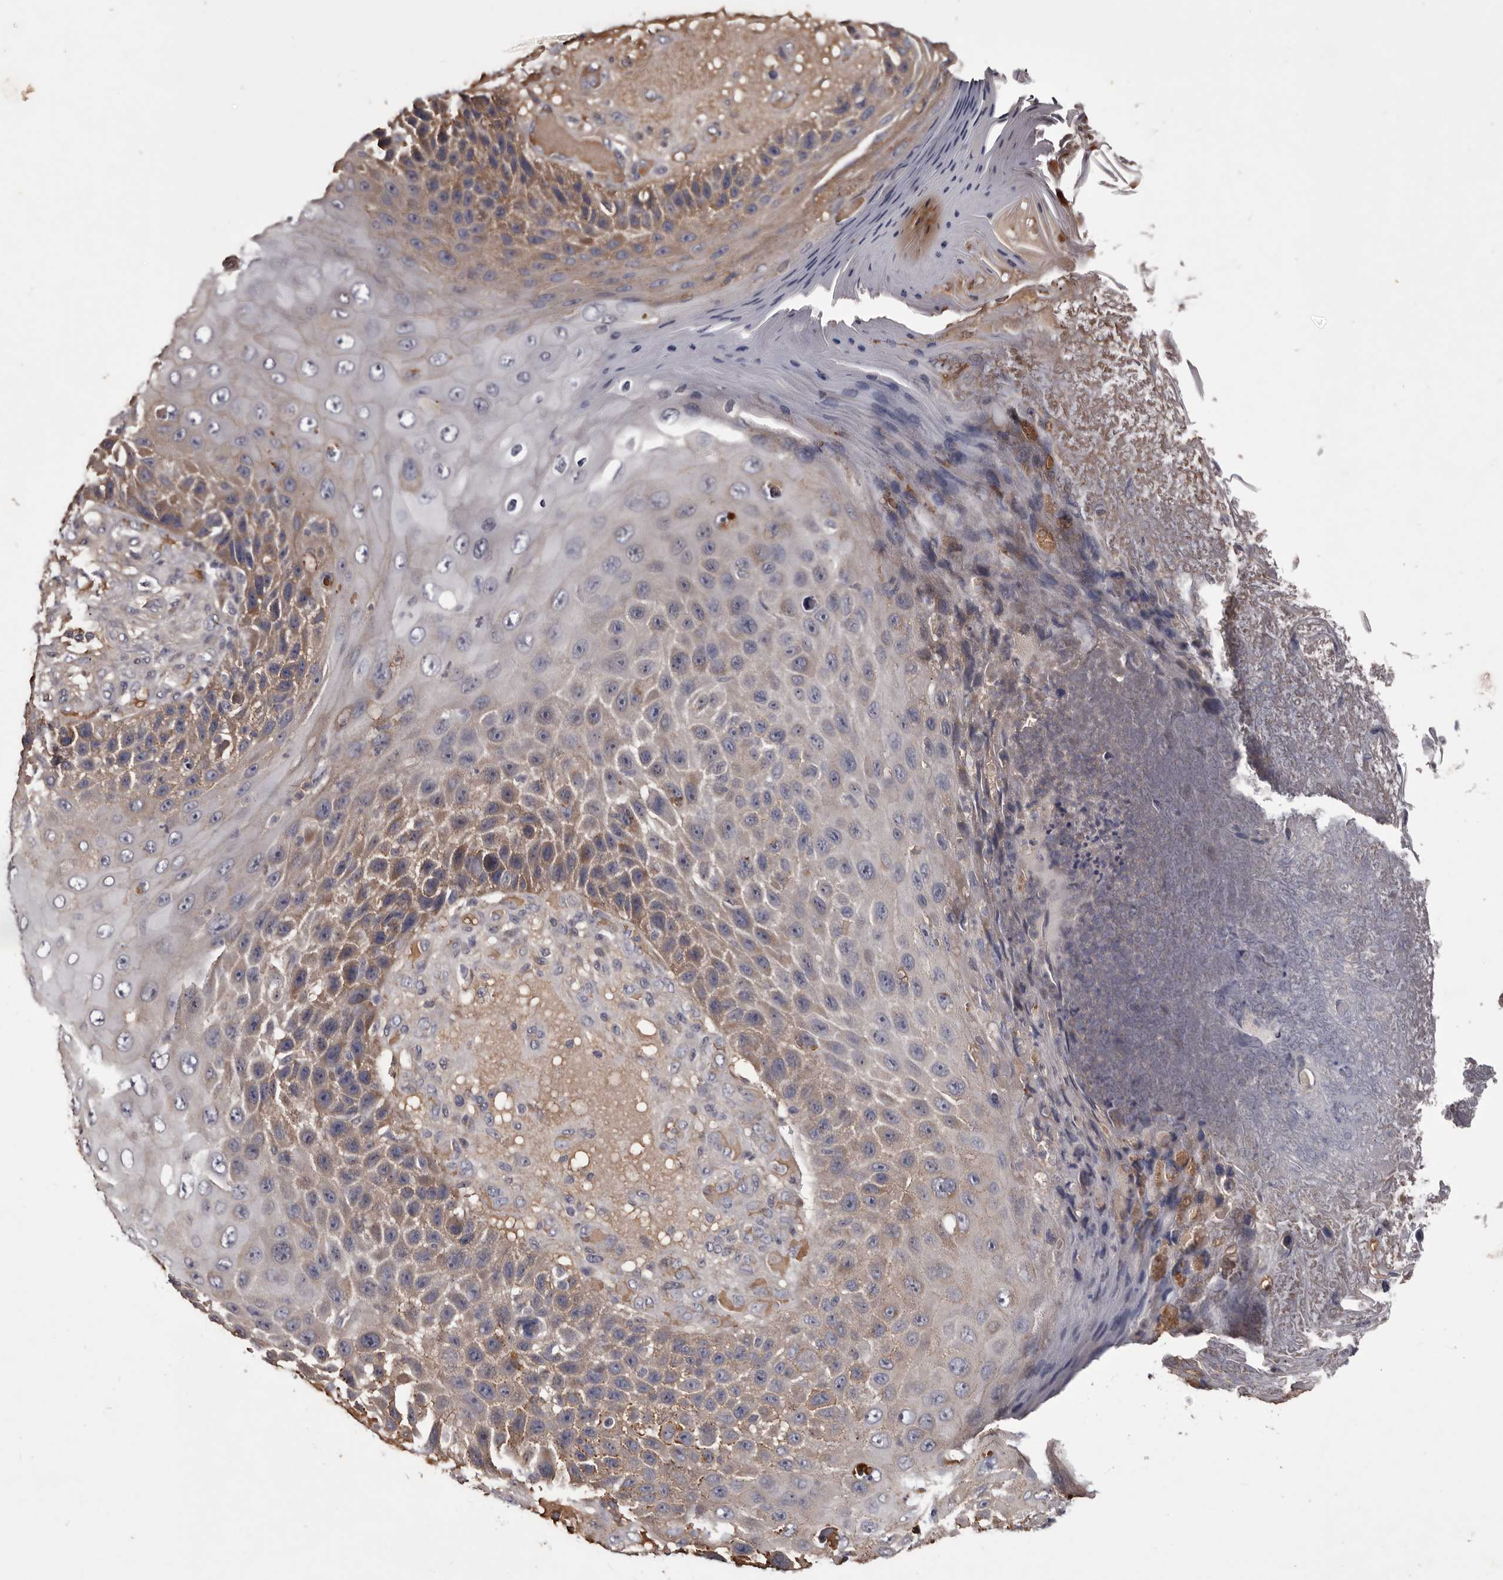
{"staining": {"intensity": "weak", "quantity": ">75%", "location": "cytoplasmic/membranous"}, "tissue": "skin cancer", "cell_type": "Tumor cells", "image_type": "cancer", "snomed": [{"axis": "morphology", "description": "Squamous cell carcinoma, NOS"}, {"axis": "topography", "description": "Skin"}], "caption": "IHC (DAB (3,3'-diaminobenzidine)) staining of human skin cancer (squamous cell carcinoma) shows weak cytoplasmic/membranous protein expression in approximately >75% of tumor cells.", "gene": "CYP1B1", "patient": {"sex": "female", "age": 88}}